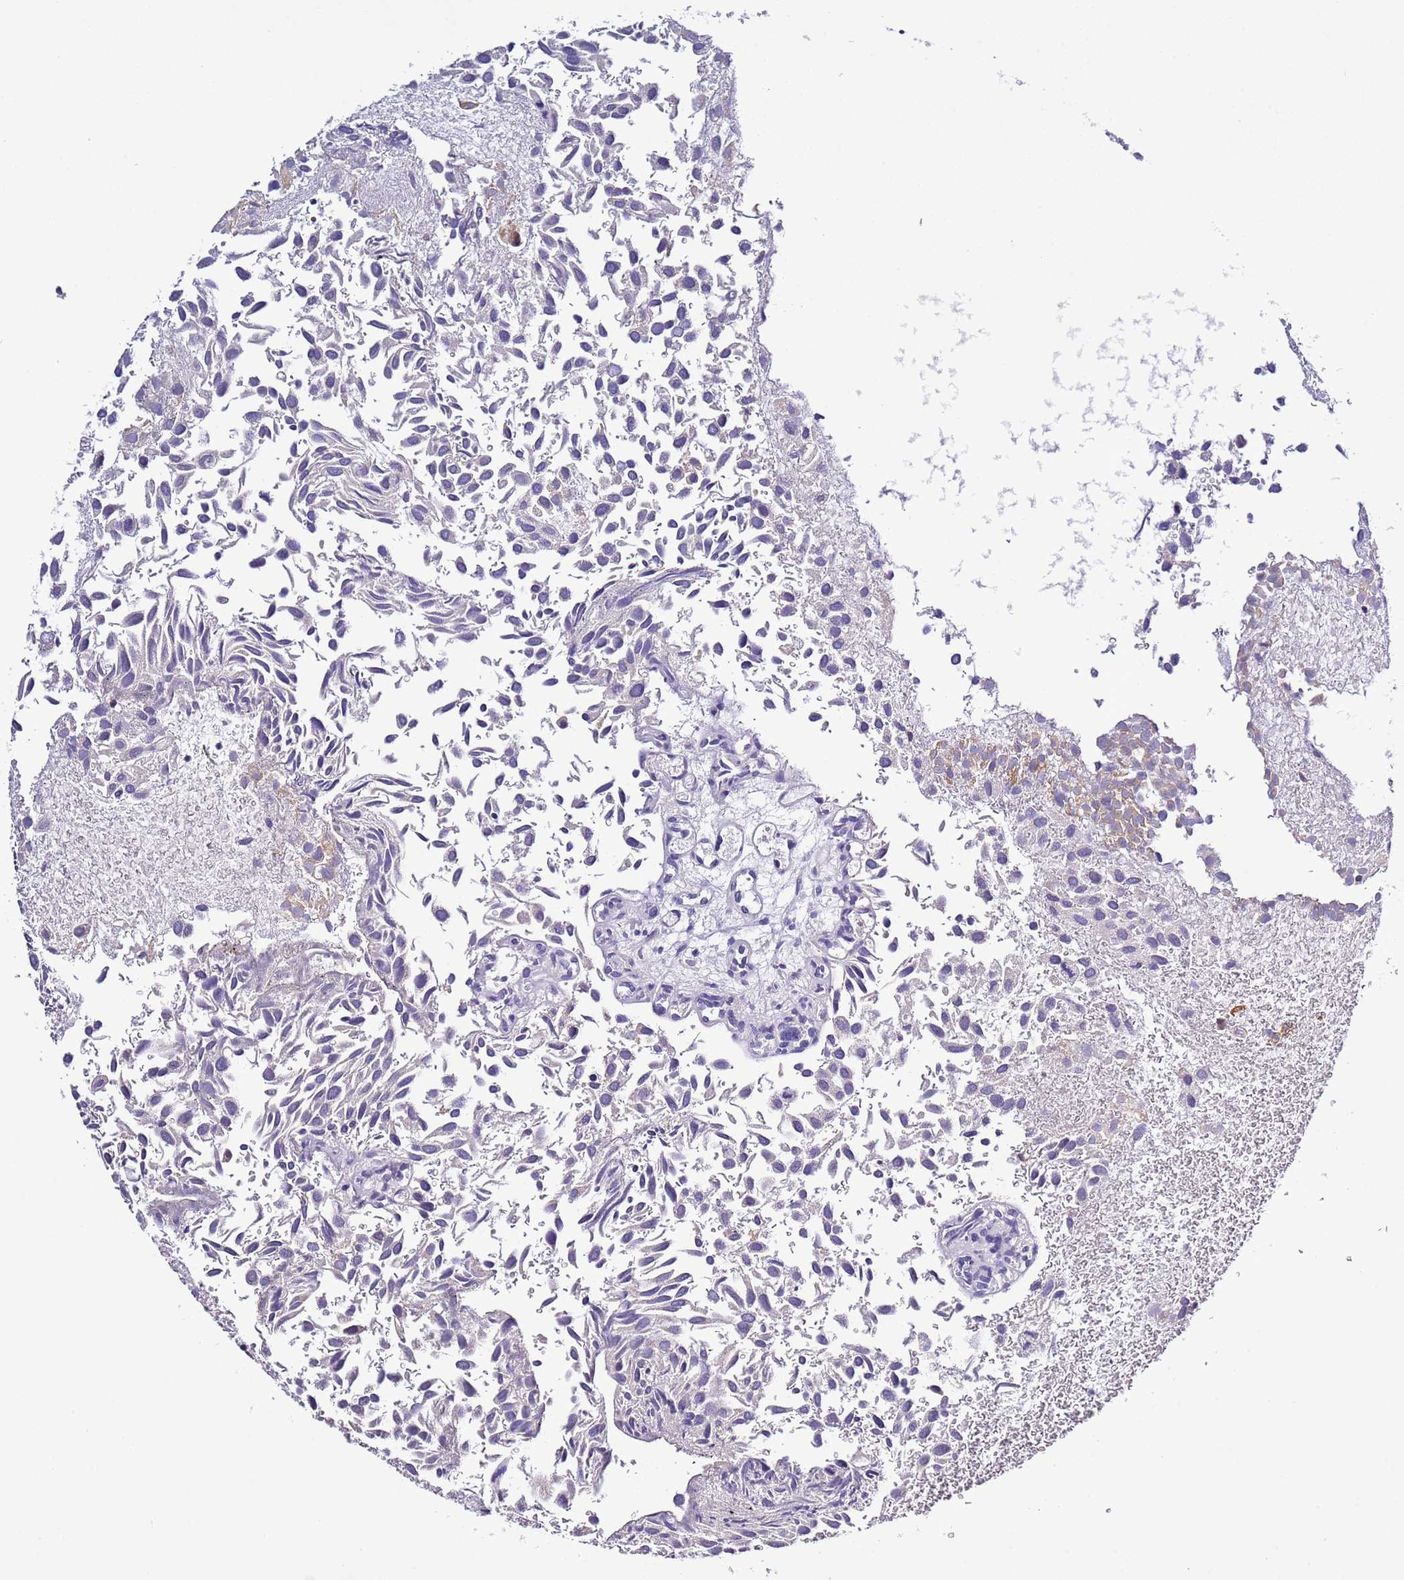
{"staining": {"intensity": "negative", "quantity": "none", "location": "none"}, "tissue": "urothelial cancer", "cell_type": "Tumor cells", "image_type": "cancer", "snomed": [{"axis": "morphology", "description": "Urothelial carcinoma, Low grade"}, {"axis": "topography", "description": "Urinary bladder"}], "caption": "Urothelial cancer stained for a protein using IHC reveals no expression tumor cells.", "gene": "SPCS1", "patient": {"sex": "male", "age": 88}}